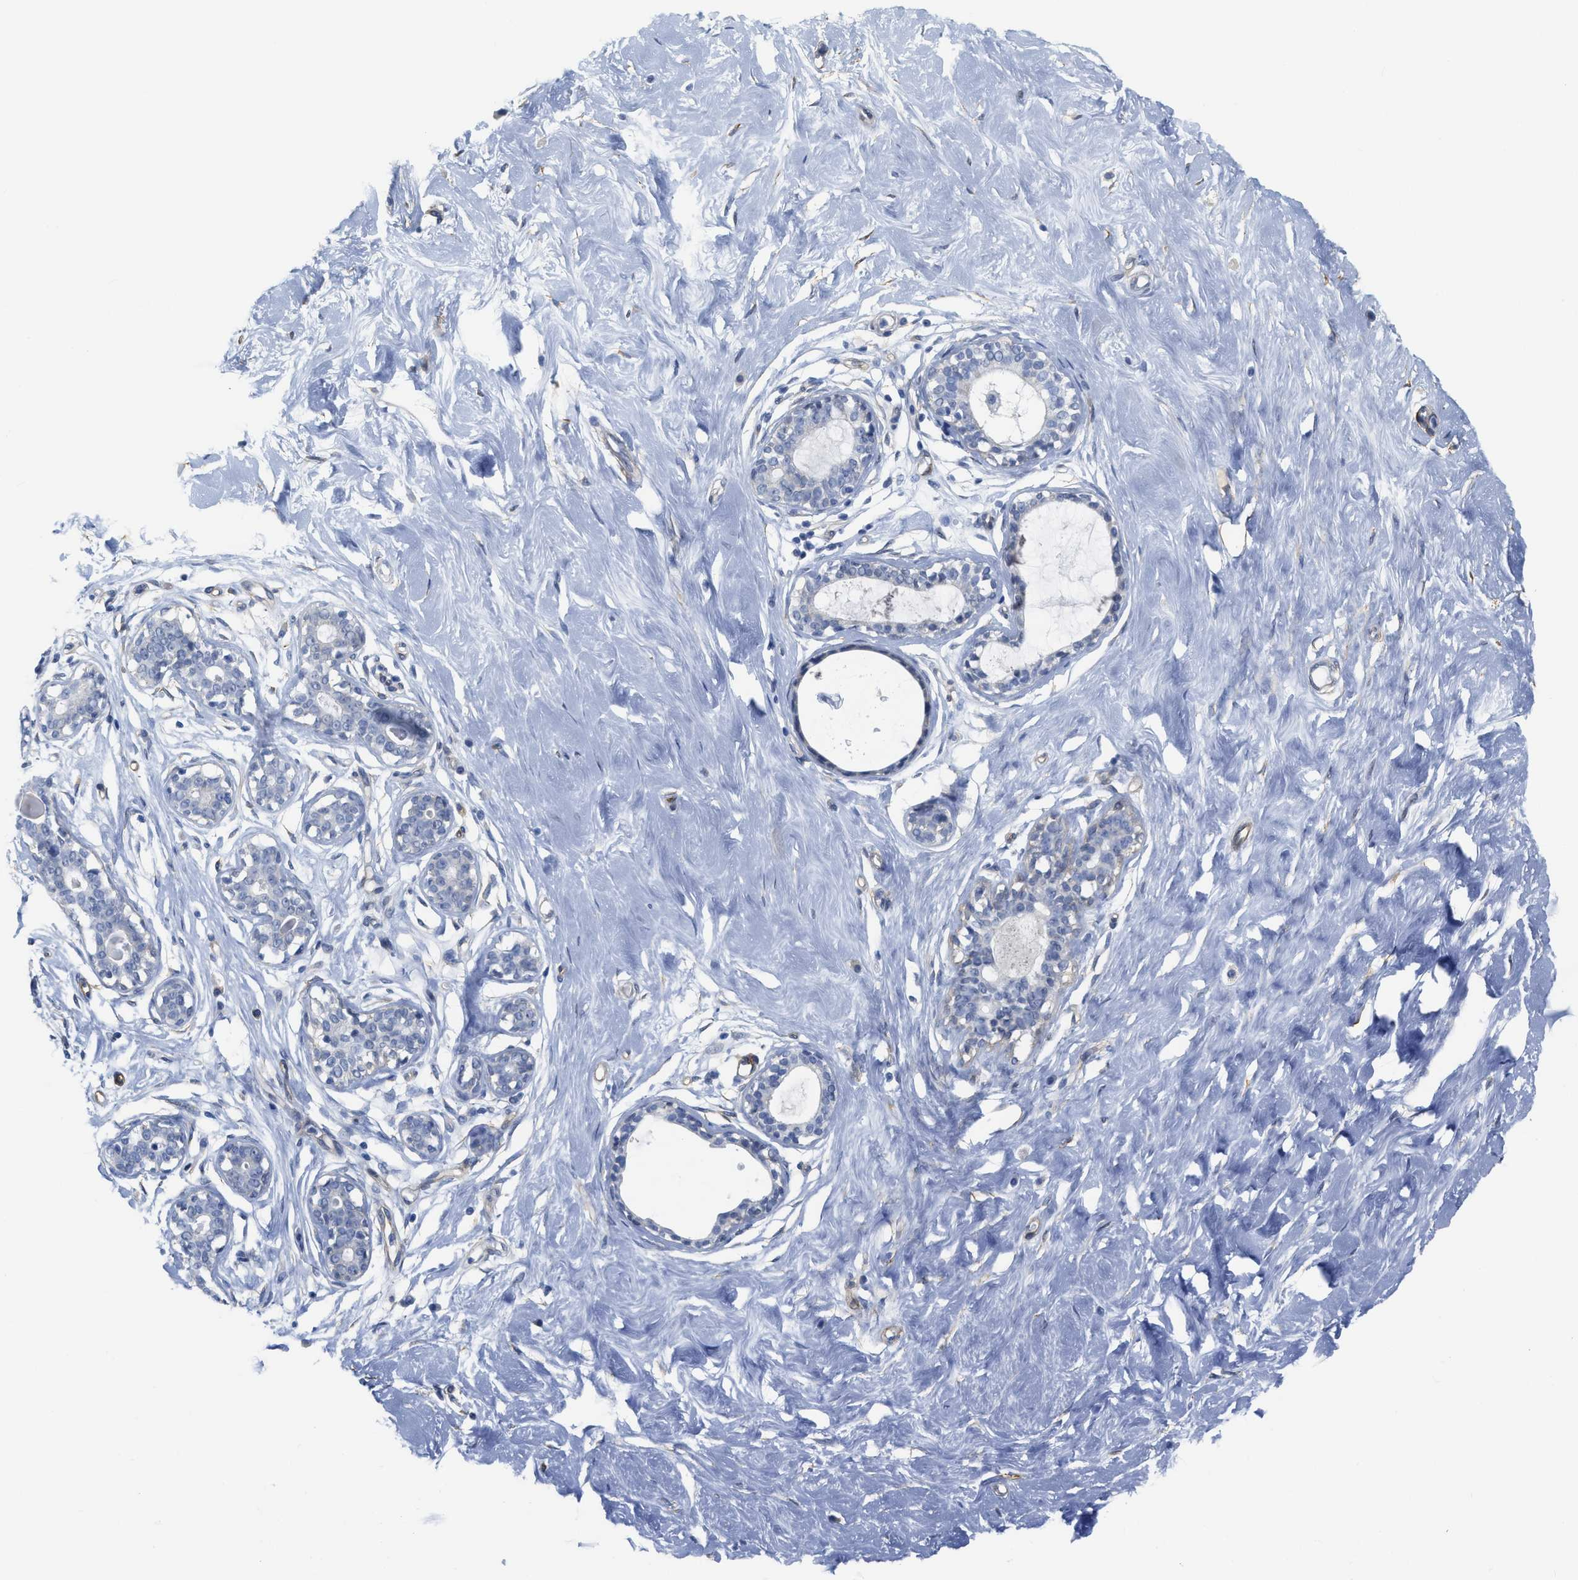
{"staining": {"intensity": "moderate", "quantity": ">75%", "location": "cytoplasmic/membranous"}, "tissue": "breast", "cell_type": "Adipocytes", "image_type": "normal", "snomed": [{"axis": "morphology", "description": "Normal tissue, NOS"}, {"axis": "topography", "description": "Breast"}], "caption": "A brown stain shows moderate cytoplasmic/membranous positivity of a protein in adipocytes of unremarkable human breast.", "gene": "TUB", "patient": {"sex": "female", "age": 23}}